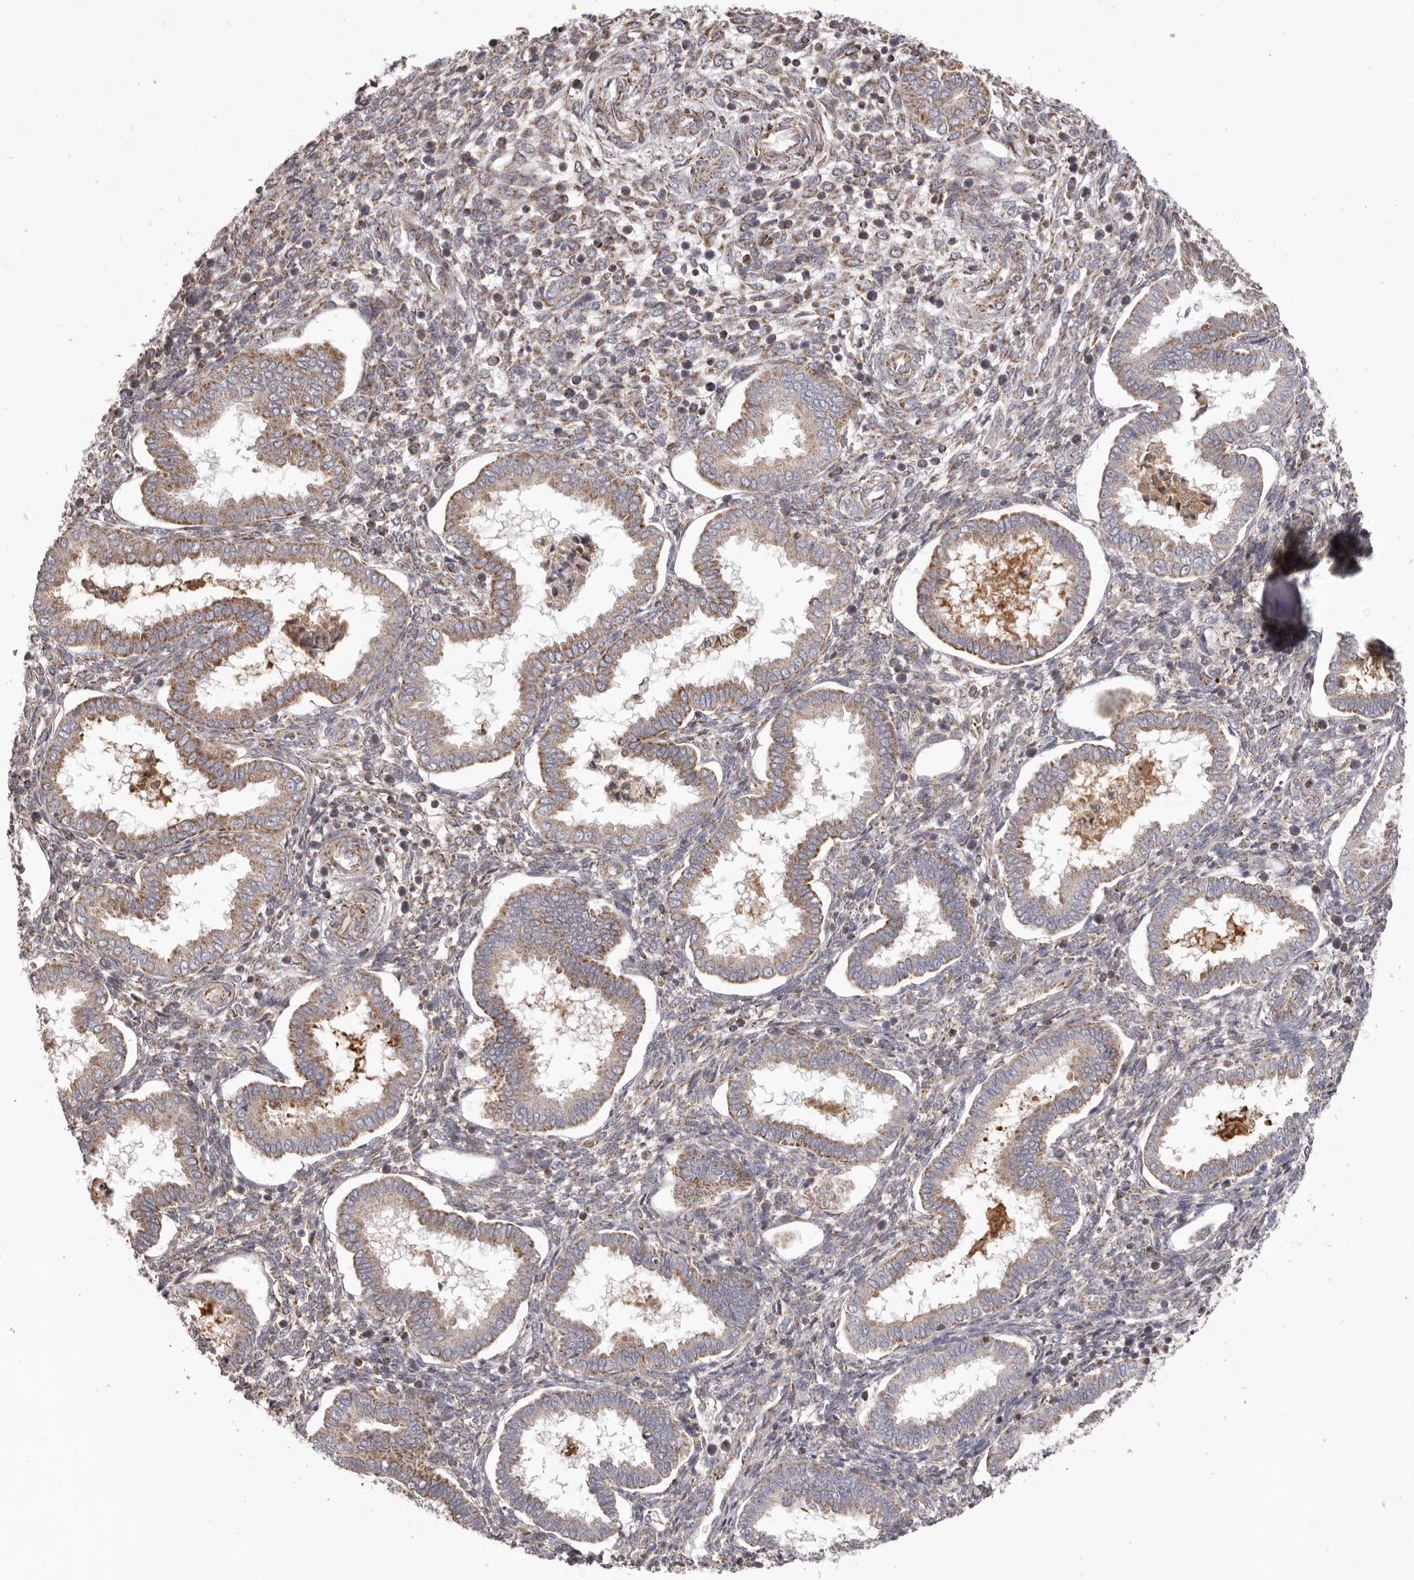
{"staining": {"intensity": "weak", "quantity": ">75%", "location": "cytoplasmic/membranous"}, "tissue": "endometrium", "cell_type": "Cells in endometrial stroma", "image_type": "normal", "snomed": [{"axis": "morphology", "description": "Normal tissue, NOS"}, {"axis": "topography", "description": "Endometrium"}], "caption": "IHC of unremarkable endometrium reveals low levels of weak cytoplasmic/membranous expression in approximately >75% of cells in endometrial stroma. (Stains: DAB (3,3'-diaminobenzidine) in brown, nuclei in blue, Microscopy: brightfield microscopy at high magnification).", "gene": "CHRM2", "patient": {"sex": "female", "age": 24}}